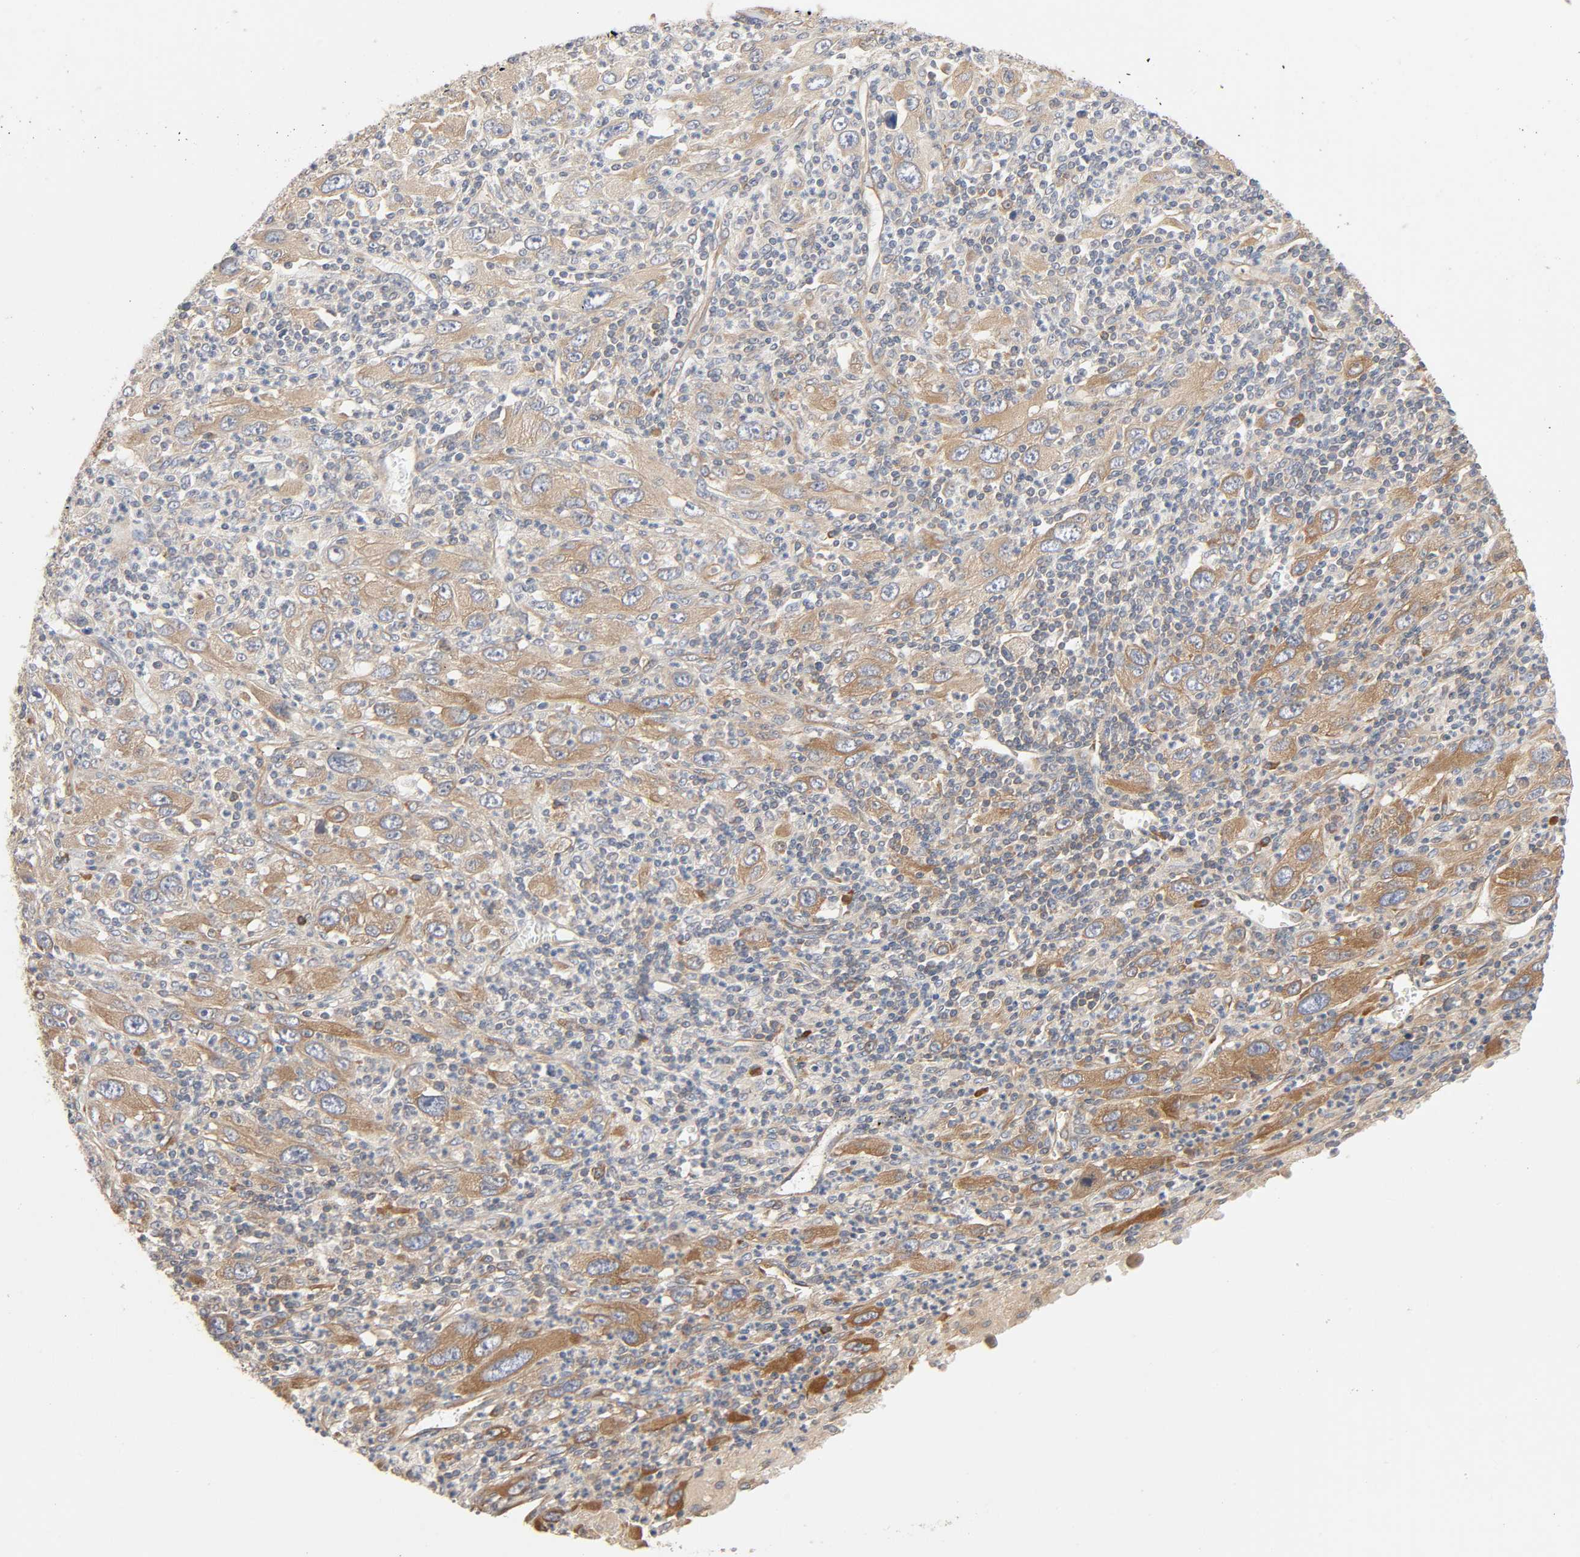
{"staining": {"intensity": "weak", "quantity": ">75%", "location": "cytoplasmic/membranous"}, "tissue": "melanoma", "cell_type": "Tumor cells", "image_type": "cancer", "snomed": [{"axis": "morphology", "description": "Malignant melanoma, Metastatic site"}, {"axis": "topography", "description": "Skin"}], "caption": "Human melanoma stained with a protein marker exhibits weak staining in tumor cells.", "gene": "SCHIP1", "patient": {"sex": "female", "age": 56}}